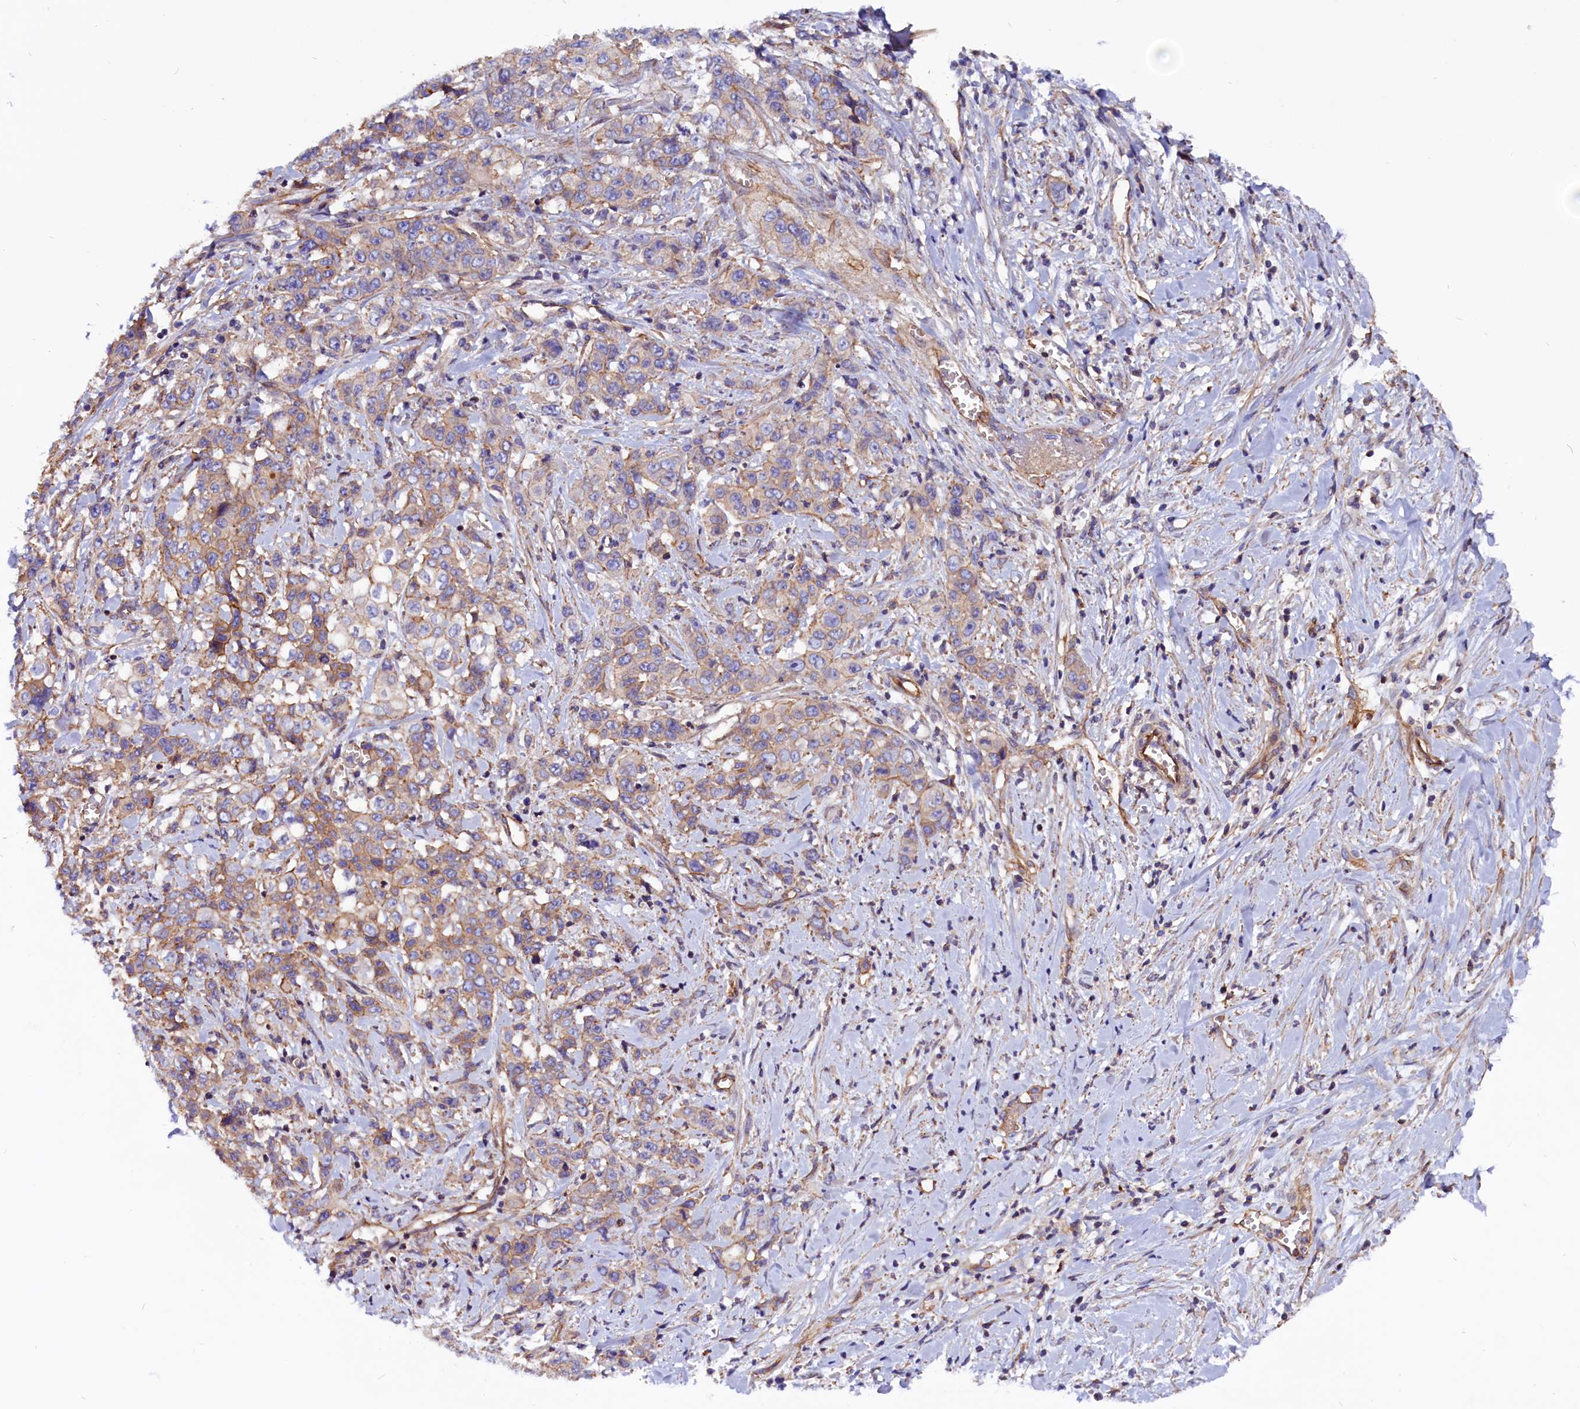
{"staining": {"intensity": "weak", "quantity": ">75%", "location": "cytoplasmic/membranous"}, "tissue": "stomach cancer", "cell_type": "Tumor cells", "image_type": "cancer", "snomed": [{"axis": "morphology", "description": "Adenocarcinoma, NOS"}, {"axis": "topography", "description": "Stomach, upper"}], "caption": "Immunohistochemical staining of human adenocarcinoma (stomach) demonstrates weak cytoplasmic/membranous protein positivity in approximately >75% of tumor cells.", "gene": "ZNF749", "patient": {"sex": "male", "age": 62}}